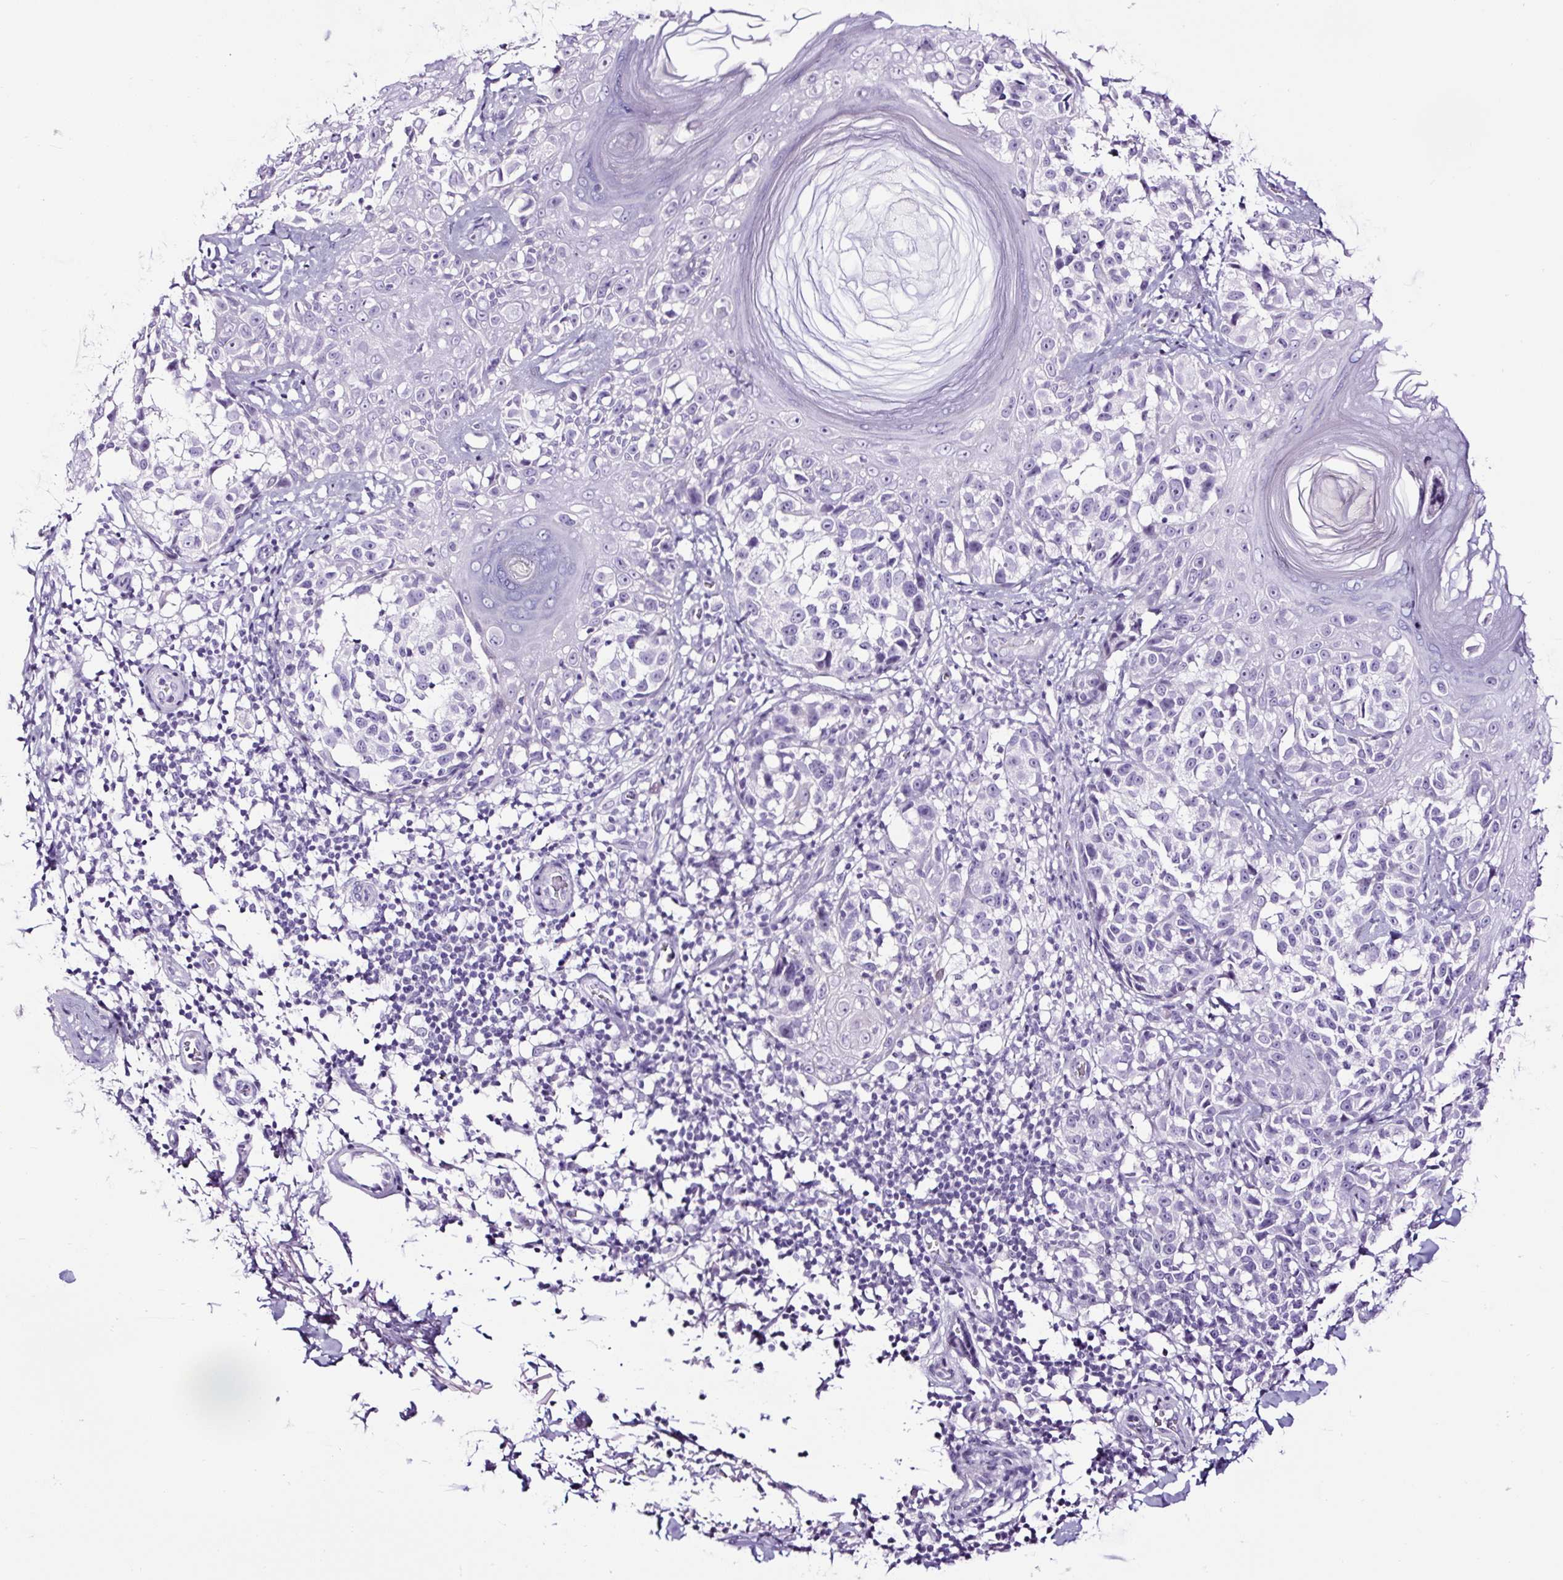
{"staining": {"intensity": "negative", "quantity": "none", "location": "none"}, "tissue": "melanoma", "cell_type": "Tumor cells", "image_type": "cancer", "snomed": [{"axis": "morphology", "description": "Malignant melanoma, NOS"}, {"axis": "topography", "description": "Skin"}], "caption": "A high-resolution image shows immunohistochemistry staining of malignant melanoma, which exhibits no significant staining in tumor cells.", "gene": "NPHS2", "patient": {"sex": "male", "age": 73}}